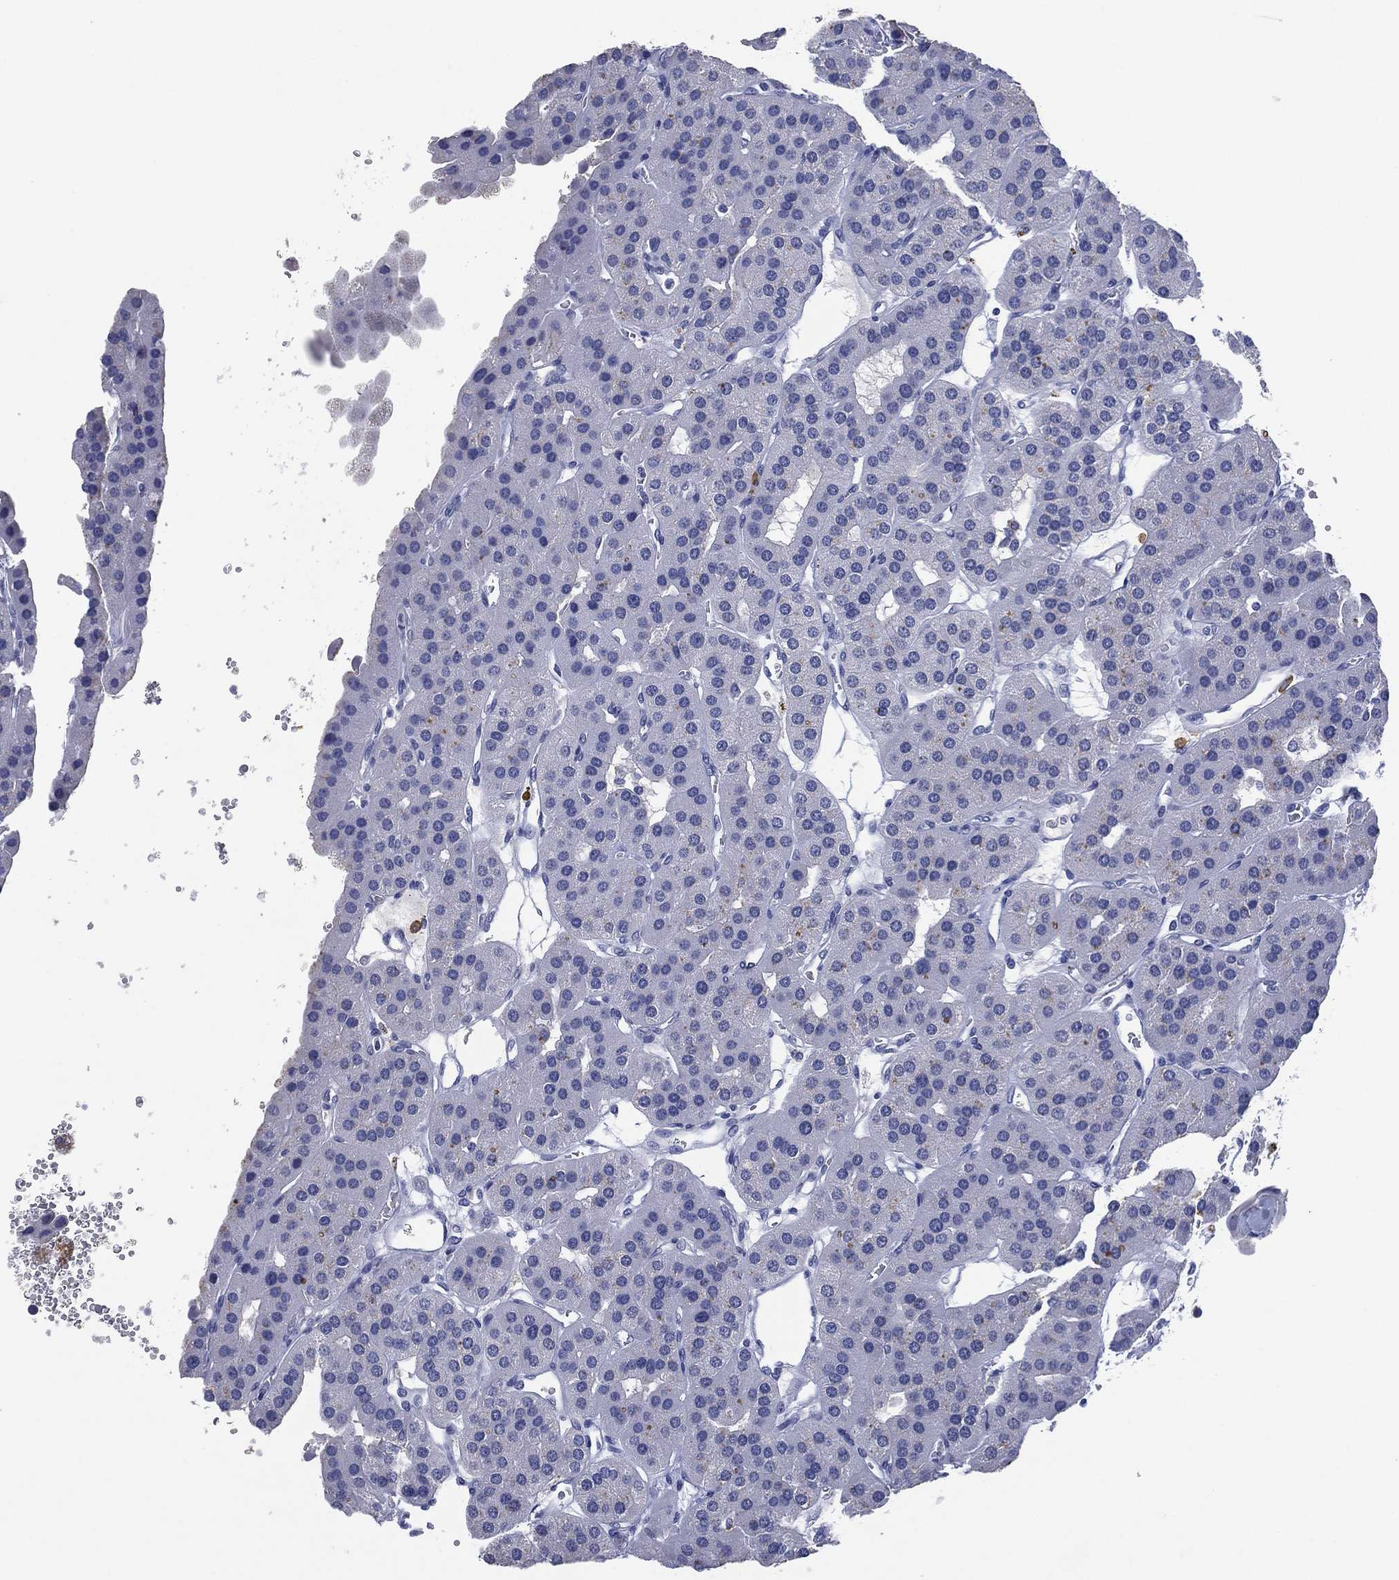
{"staining": {"intensity": "negative", "quantity": "none", "location": "none"}, "tissue": "parathyroid gland", "cell_type": "Glandular cells", "image_type": "normal", "snomed": [{"axis": "morphology", "description": "Normal tissue, NOS"}, {"axis": "morphology", "description": "Adenoma, NOS"}, {"axis": "topography", "description": "Parathyroid gland"}], "caption": "An IHC image of normal parathyroid gland is shown. There is no staining in glandular cells of parathyroid gland.", "gene": "FSCN2", "patient": {"sex": "female", "age": 86}}